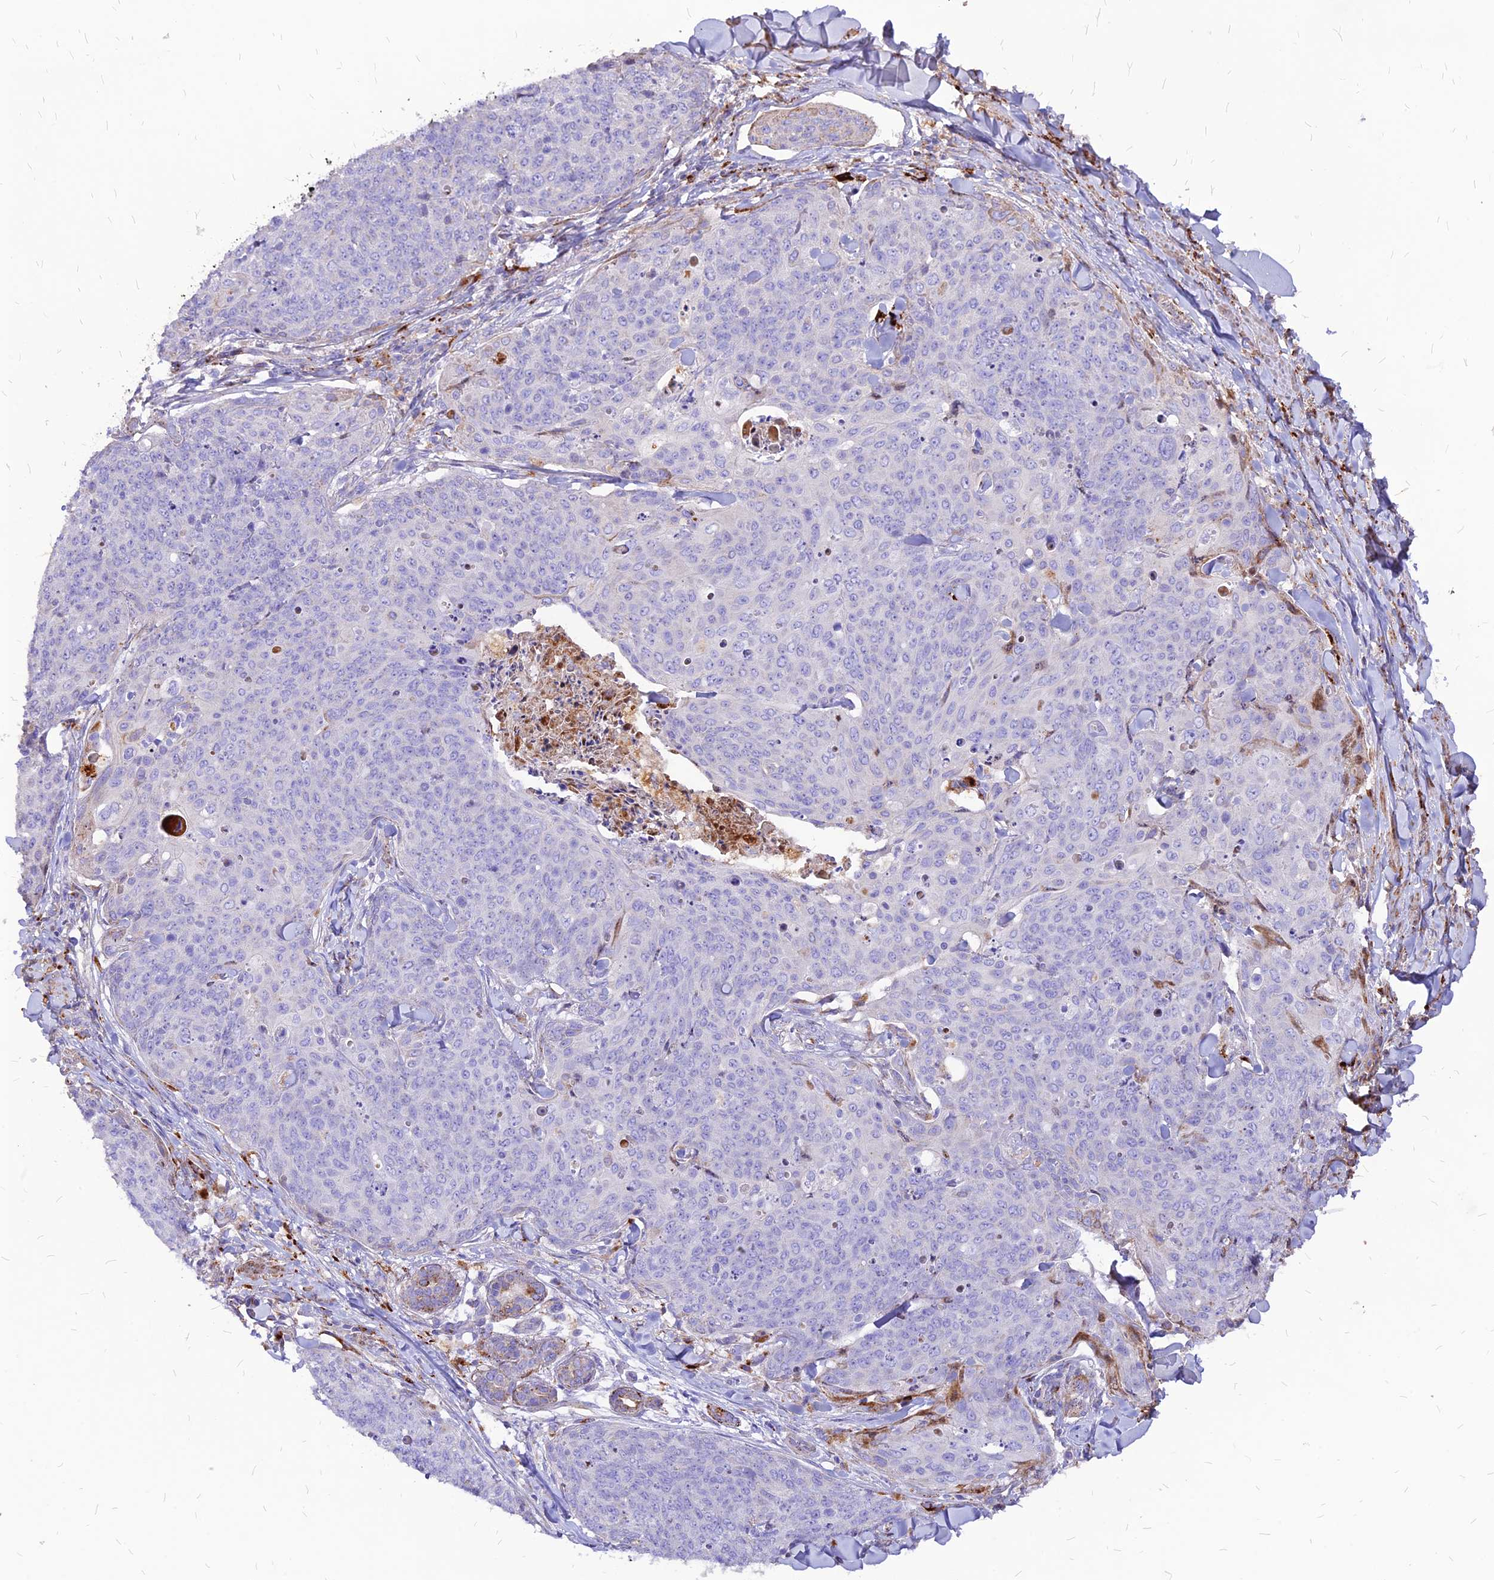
{"staining": {"intensity": "negative", "quantity": "none", "location": "none"}, "tissue": "skin cancer", "cell_type": "Tumor cells", "image_type": "cancer", "snomed": [{"axis": "morphology", "description": "Squamous cell carcinoma, NOS"}, {"axis": "topography", "description": "Skin"}, {"axis": "topography", "description": "Vulva"}], "caption": "An immunohistochemistry image of skin cancer is shown. There is no staining in tumor cells of skin cancer.", "gene": "RIMOC1", "patient": {"sex": "female", "age": 85}}